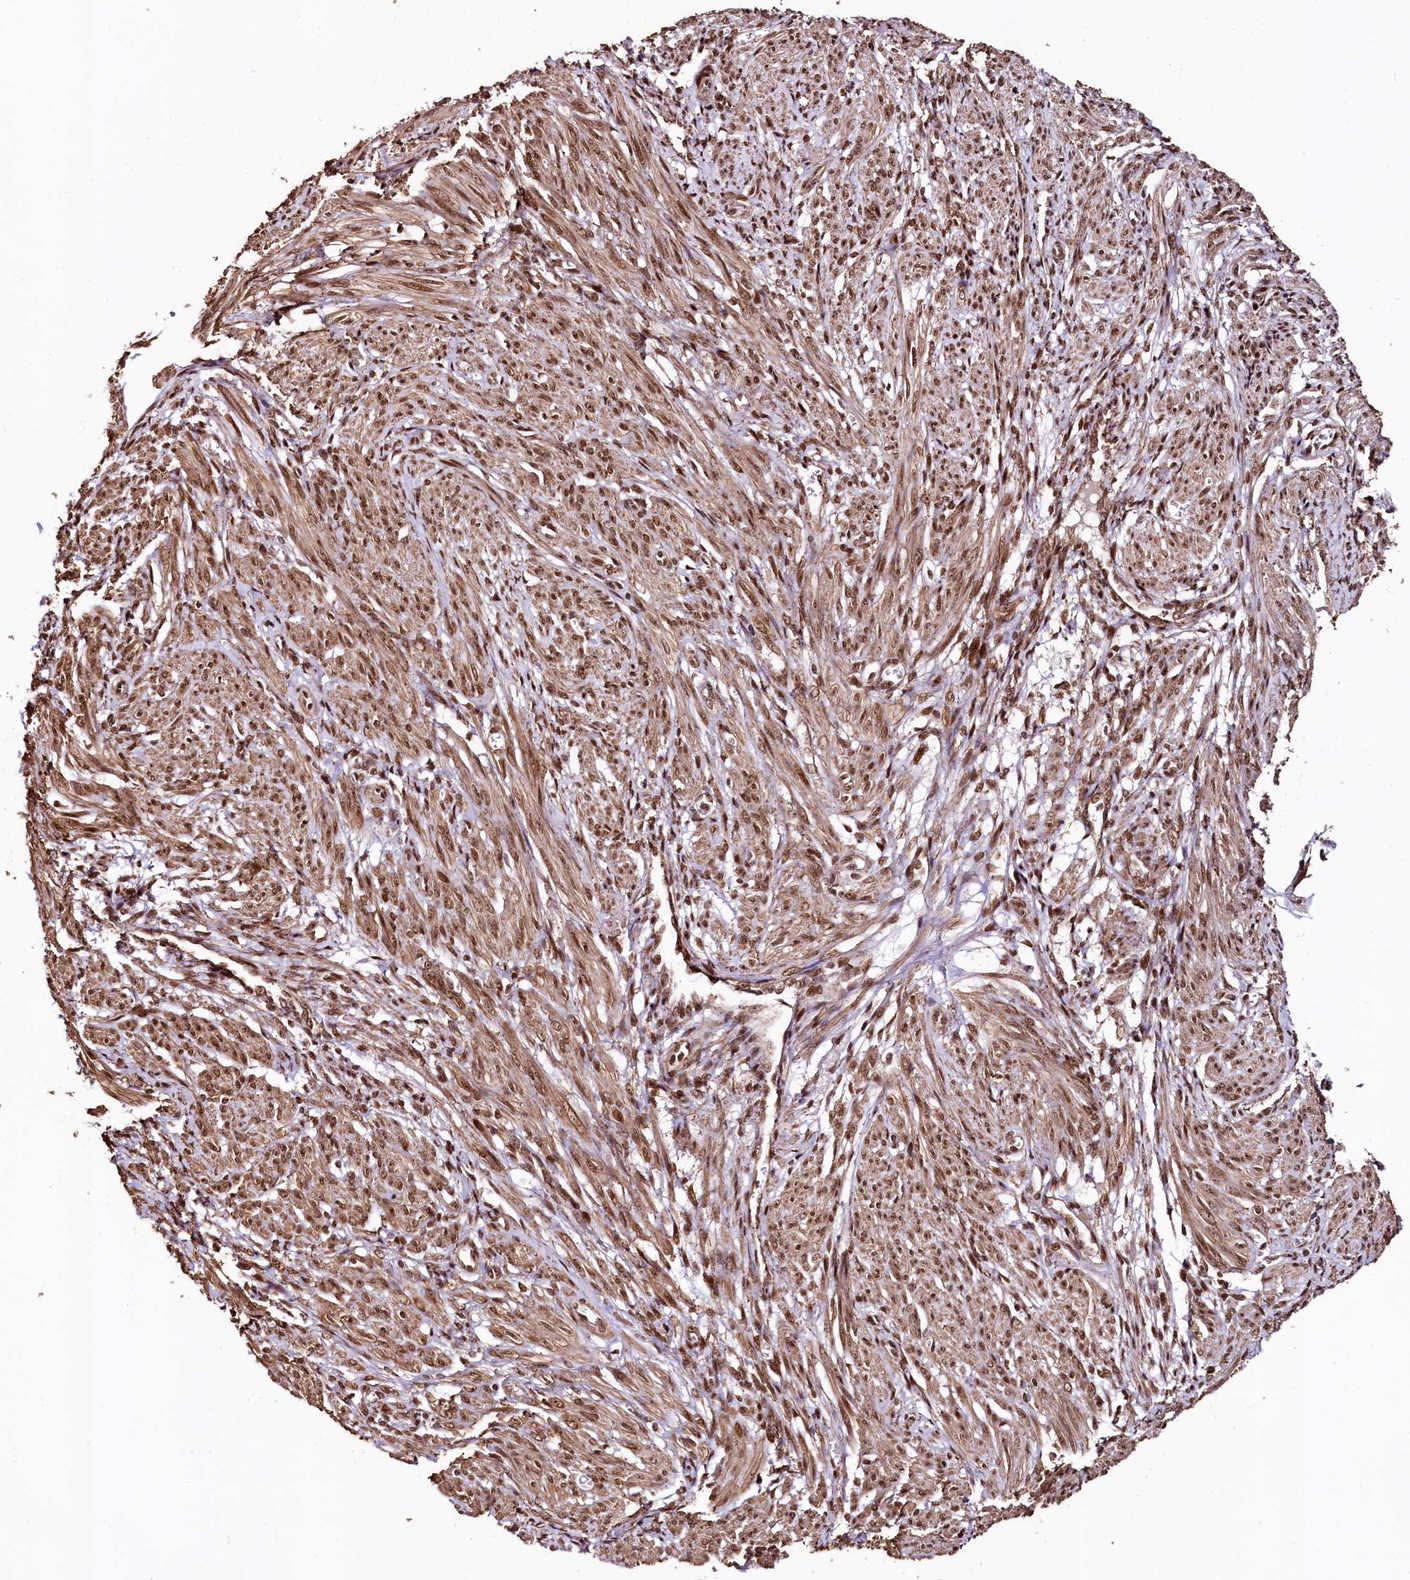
{"staining": {"intensity": "moderate", "quantity": ">75%", "location": "cytoplasmic/membranous,nuclear"}, "tissue": "smooth muscle", "cell_type": "Smooth muscle cells", "image_type": "normal", "snomed": [{"axis": "morphology", "description": "Normal tissue, NOS"}, {"axis": "topography", "description": "Smooth muscle"}], "caption": "This is an image of immunohistochemistry (IHC) staining of unremarkable smooth muscle, which shows moderate positivity in the cytoplasmic/membranous,nuclear of smooth muscle cells.", "gene": "PDS5B", "patient": {"sex": "female", "age": 39}}